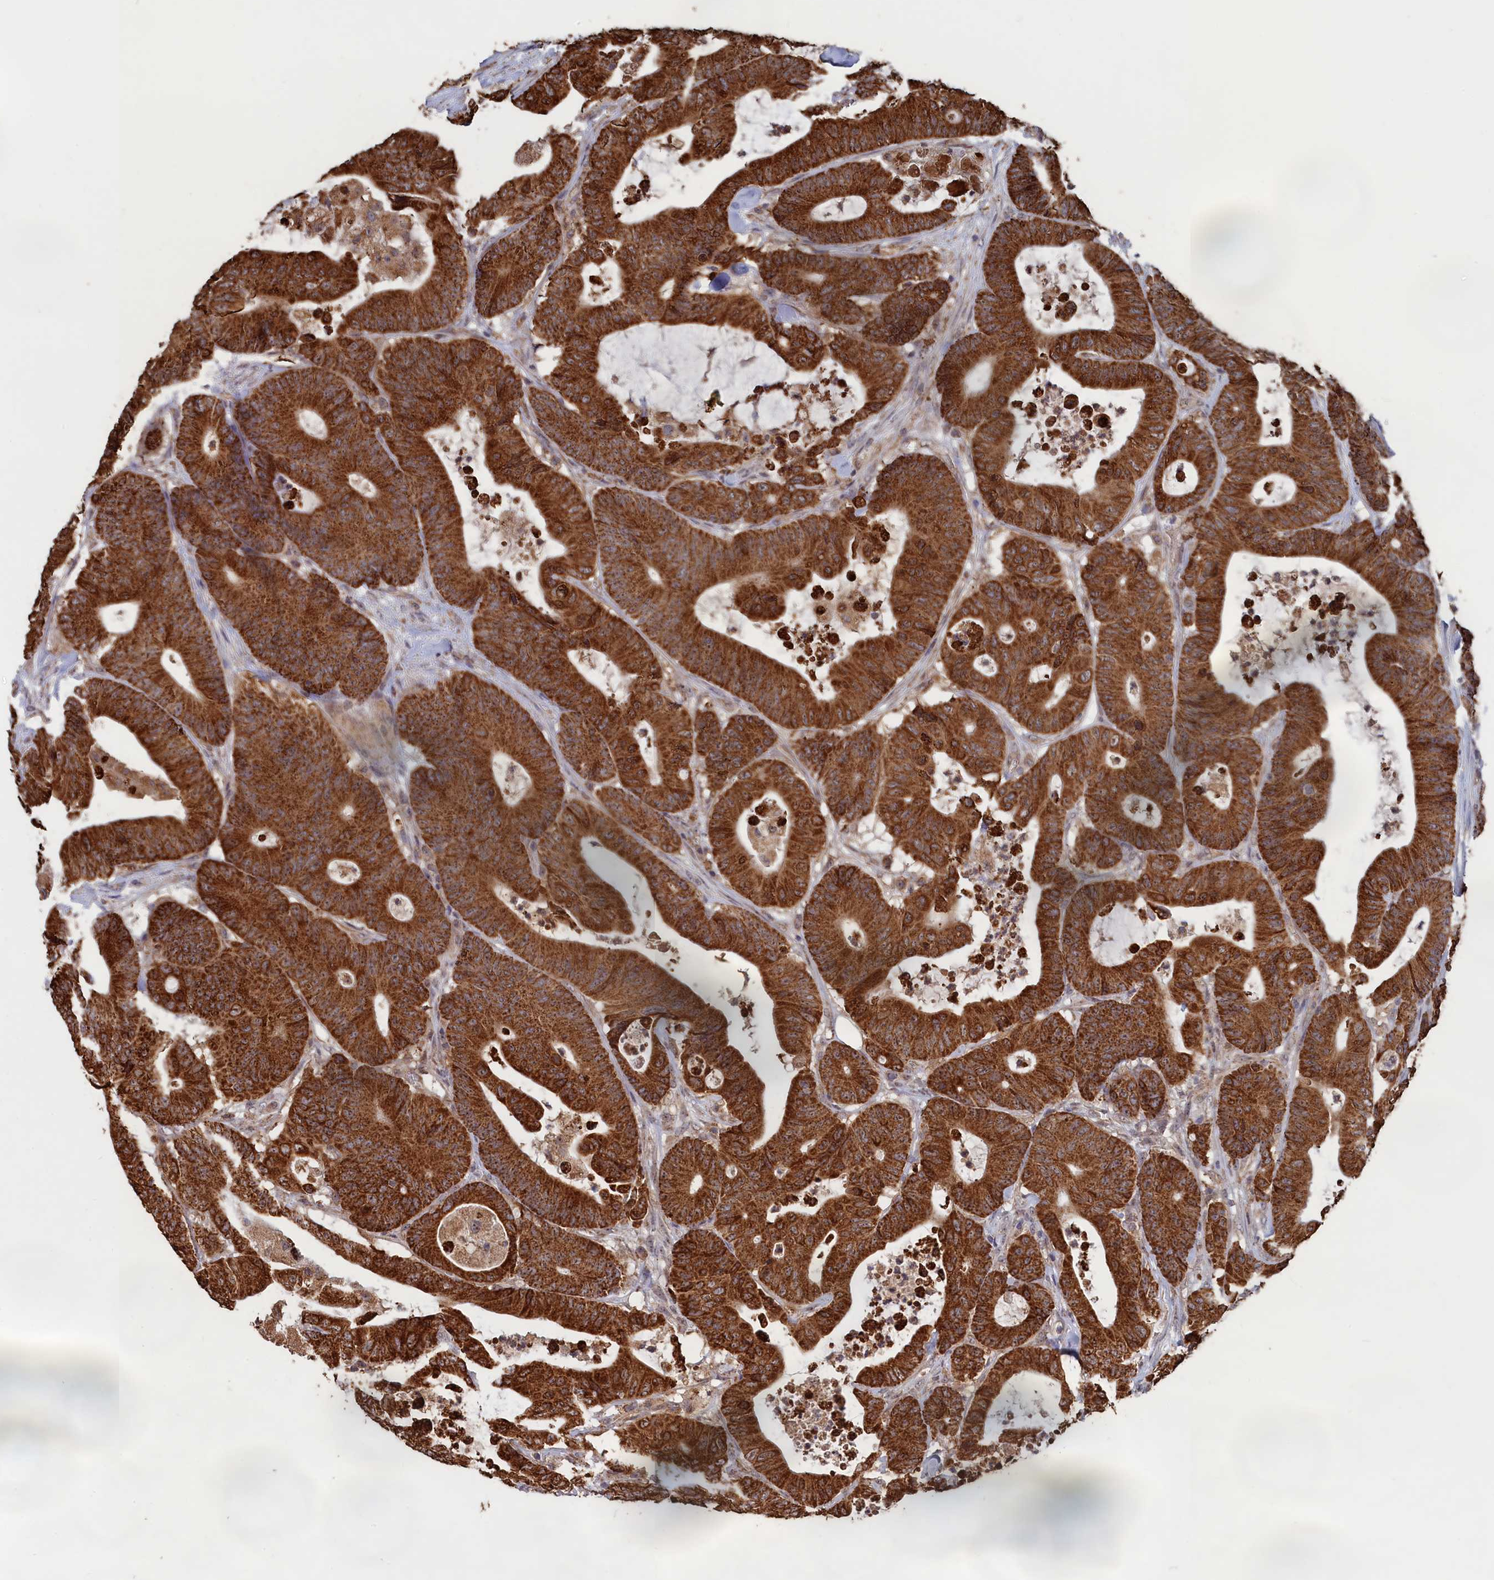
{"staining": {"intensity": "strong", "quantity": ">75%", "location": "cytoplasmic/membranous"}, "tissue": "colorectal cancer", "cell_type": "Tumor cells", "image_type": "cancer", "snomed": [{"axis": "morphology", "description": "Adenocarcinoma, NOS"}, {"axis": "topography", "description": "Colon"}], "caption": "Immunohistochemical staining of human colorectal cancer (adenocarcinoma) shows high levels of strong cytoplasmic/membranous positivity in about >75% of tumor cells.", "gene": "ZNF816", "patient": {"sex": "female", "age": 84}}